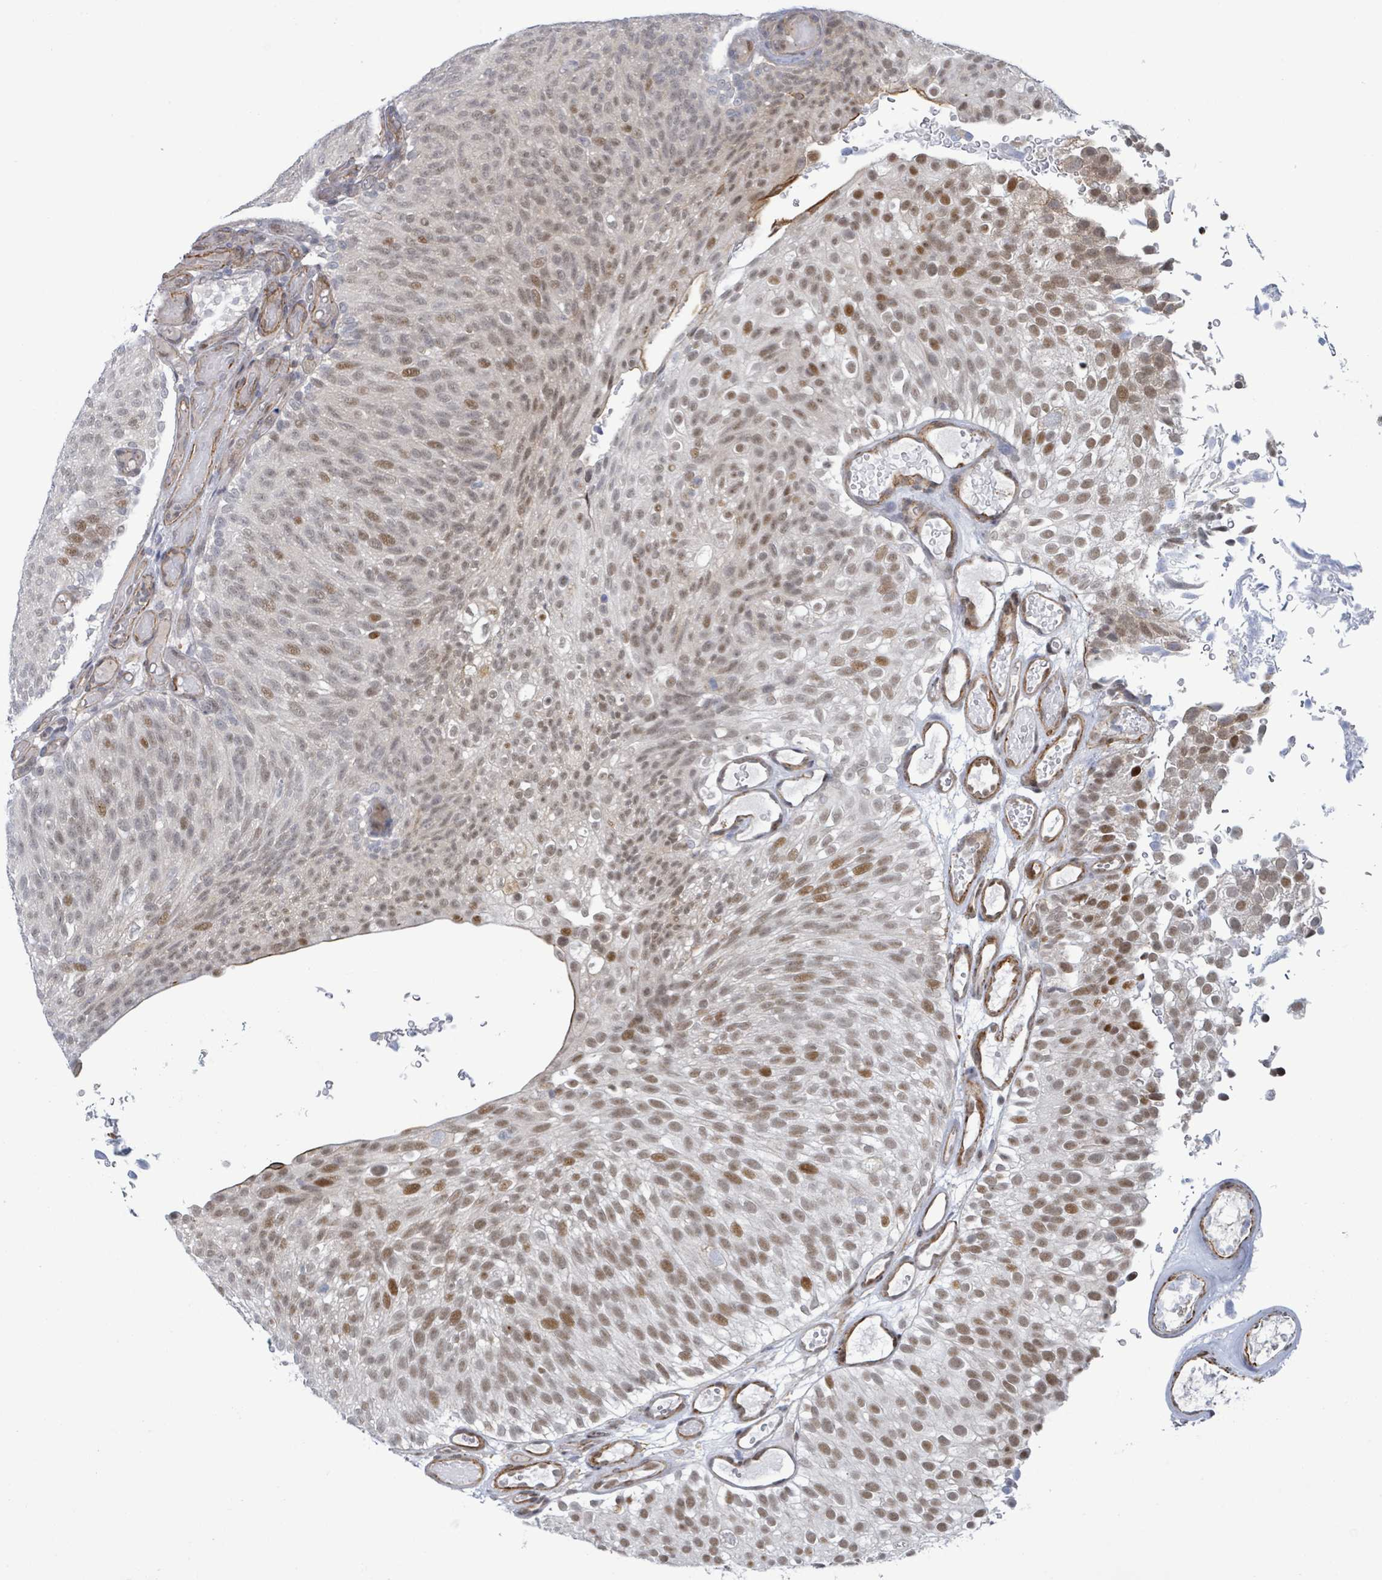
{"staining": {"intensity": "moderate", "quantity": ">75%", "location": "nuclear"}, "tissue": "urothelial cancer", "cell_type": "Tumor cells", "image_type": "cancer", "snomed": [{"axis": "morphology", "description": "Urothelial carcinoma, Low grade"}, {"axis": "topography", "description": "Urinary bladder"}], "caption": "A brown stain highlights moderate nuclear positivity of a protein in urothelial cancer tumor cells.", "gene": "DMRTC1B", "patient": {"sex": "male", "age": 78}}